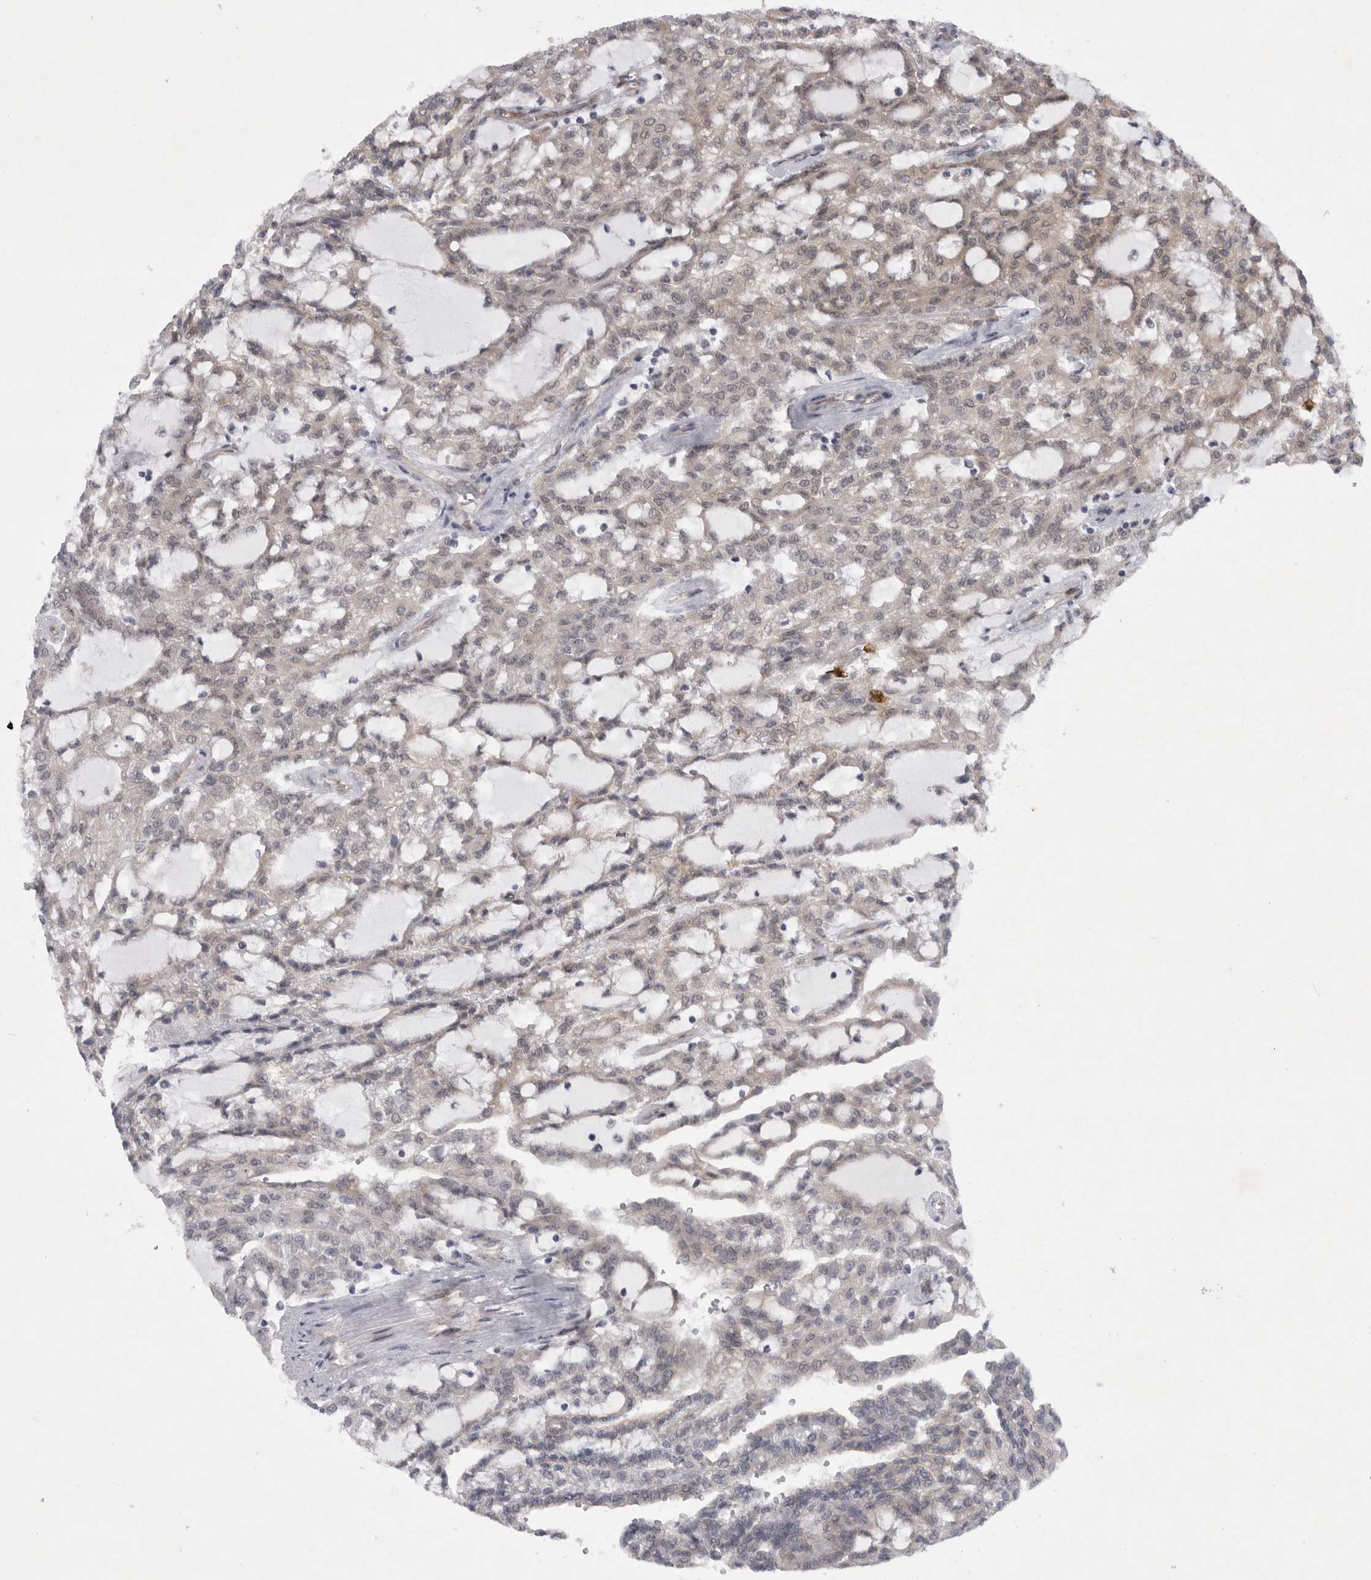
{"staining": {"intensity": "weak", "quantity": "<25%", "location": "cytoplasmic/membranous"}, "tissue": "renal cancer", "cell_type": "Tumor cells", "image_type": "cancer", "snomed": [{"axis": "morphology", "description": "Adenocarcinoma, NOS"}, {"axis": "topography", "description": "Kidney"}], "caption": "This image is of renal adenocarcinoma stained with immunohistochemistry to label a protein in brown with the nuclei are counter-stained blue. There is no staining in tumor cells.", "gene": "PARP11", "patient": {"sex": "male", "age": 63}}